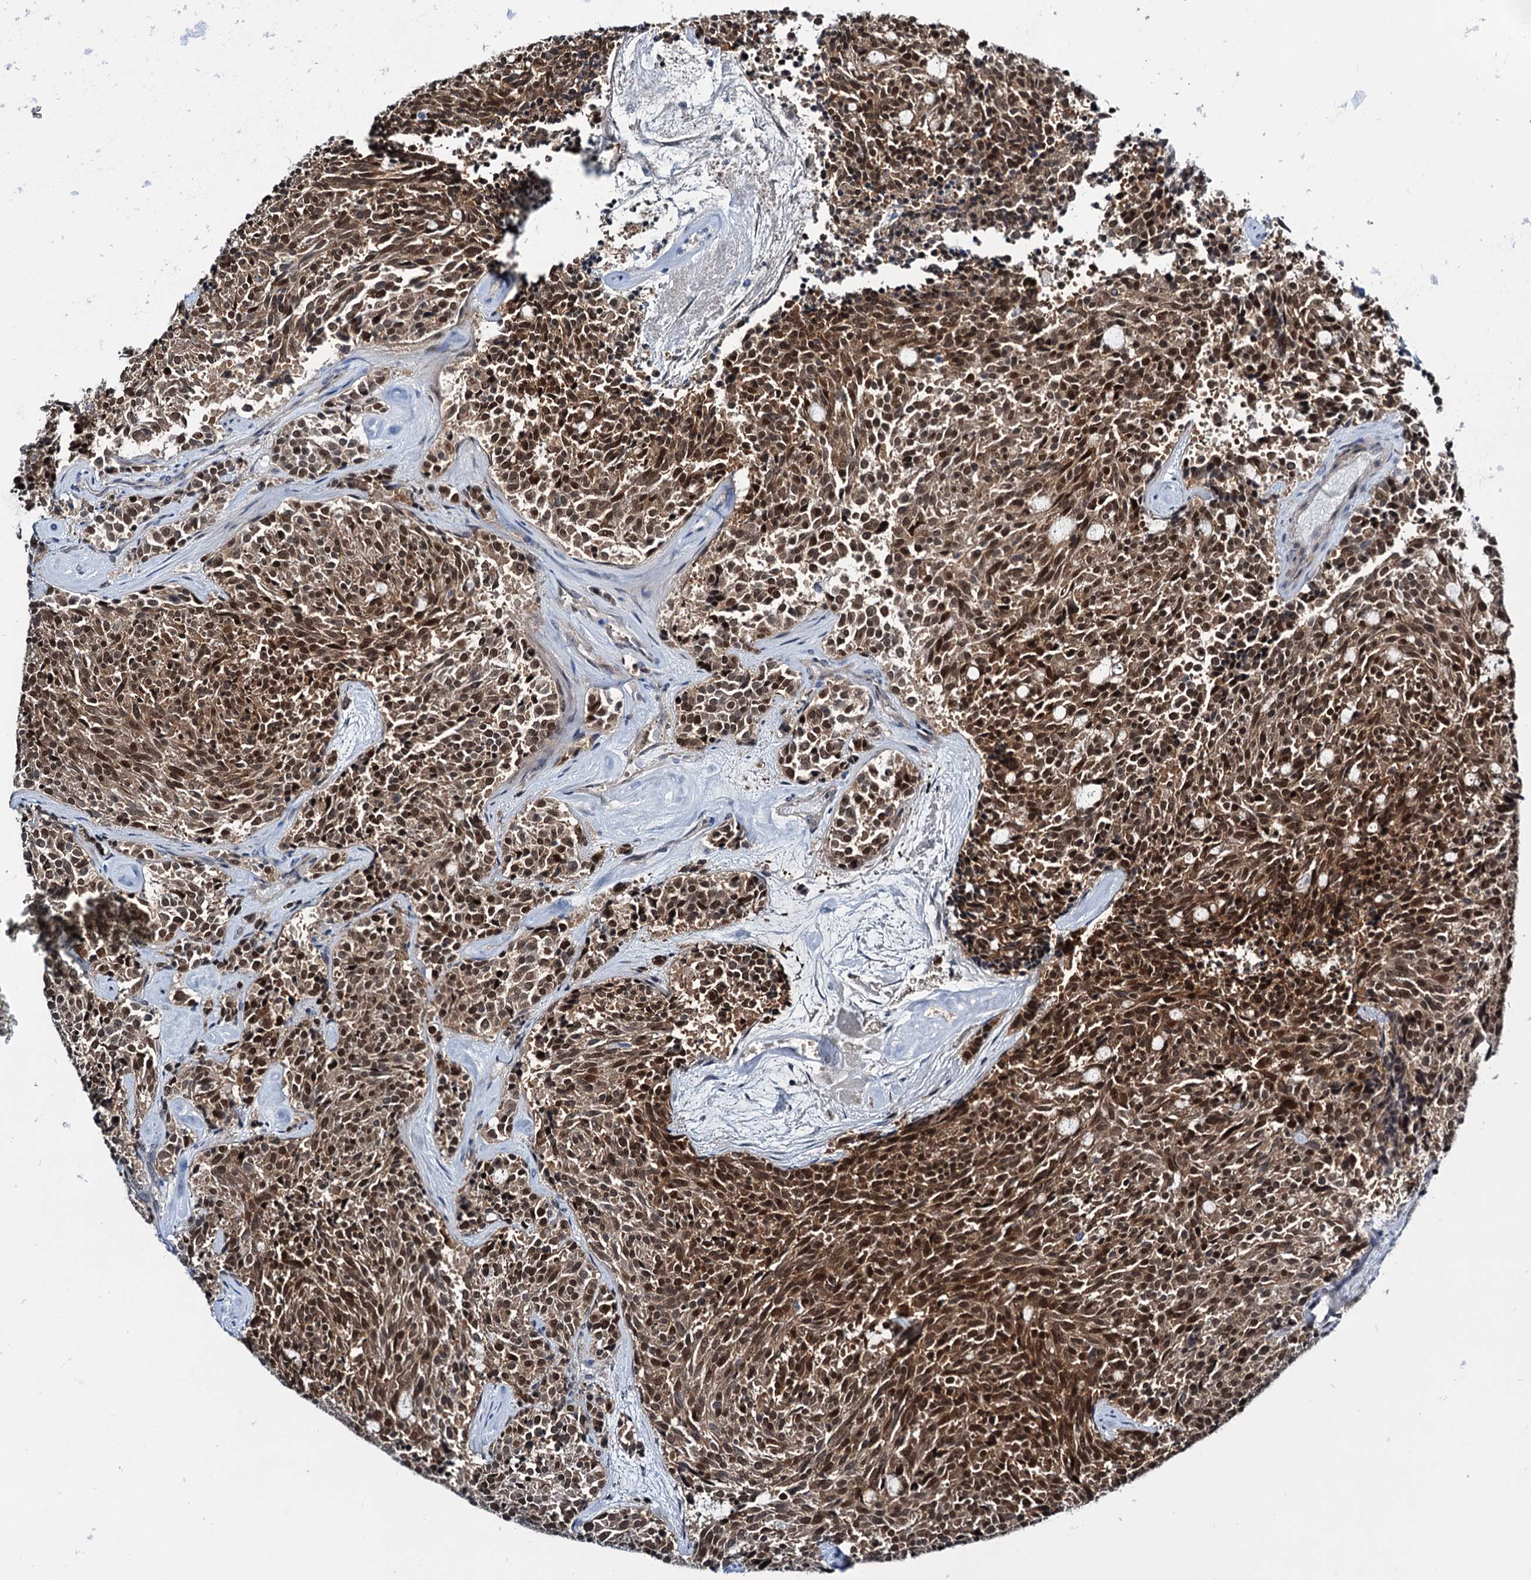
{"staining": {"intensity": "moderate", "quantity": ">75%", "location": "cytoplasmic/membranous,nuclear"}, "tissue": "carcinoid", "cell_type": "Tumor cells", "image_type": "cancer", "snomed": [{"axis": "morphology", "description": "Carcinoid, malignant, NOS"}, {"axis": "topography", "description": "Pancreas"}], "caption": "Carcinoid tissue shows moderate cytoplasmic/membranous and nuclear staining in about >75% of tumor cells", "gene": "DCUN1D4", "patient": {"sex": "female", "age": 54}}